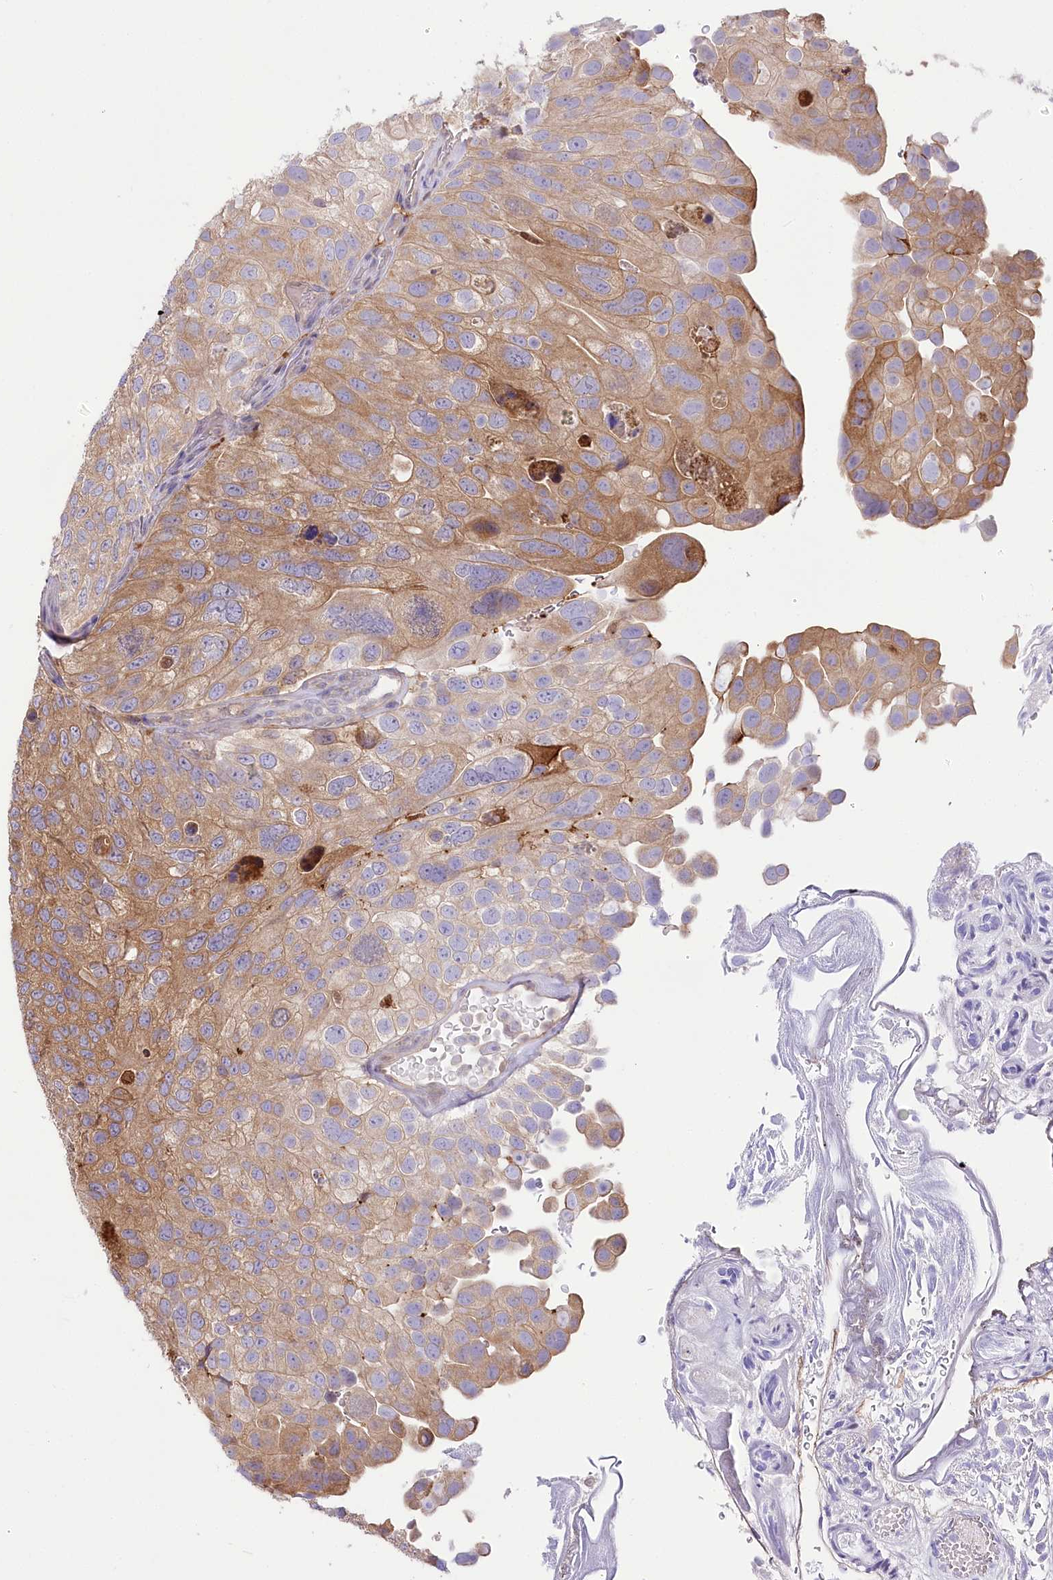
{"staining": {"intensity": "moderate", "quantity": "25%-75%", "location": "cytoplasmic/membranous"}, "tissue": "urothelial cancer", "cell_type": "Tumor cells", "image_type": "cancer", "snomed": [{"axis": "morphology", "description": "Urothelial carcinoma, Low grade"}, {"axis": "topography", "description": "Urinary bladder"}], "caption": "This photomicrograph reveals urothelial carcinoma (low-grade) stained with immunohistochemistry to label a protein in brown. The cytoplasmic/membranous of tumor cells show moderate positivity for the protein. Nuclei are counter-stained blue.", "gene": "UGP2", "patient": {"sex": "male", "age": 78}}